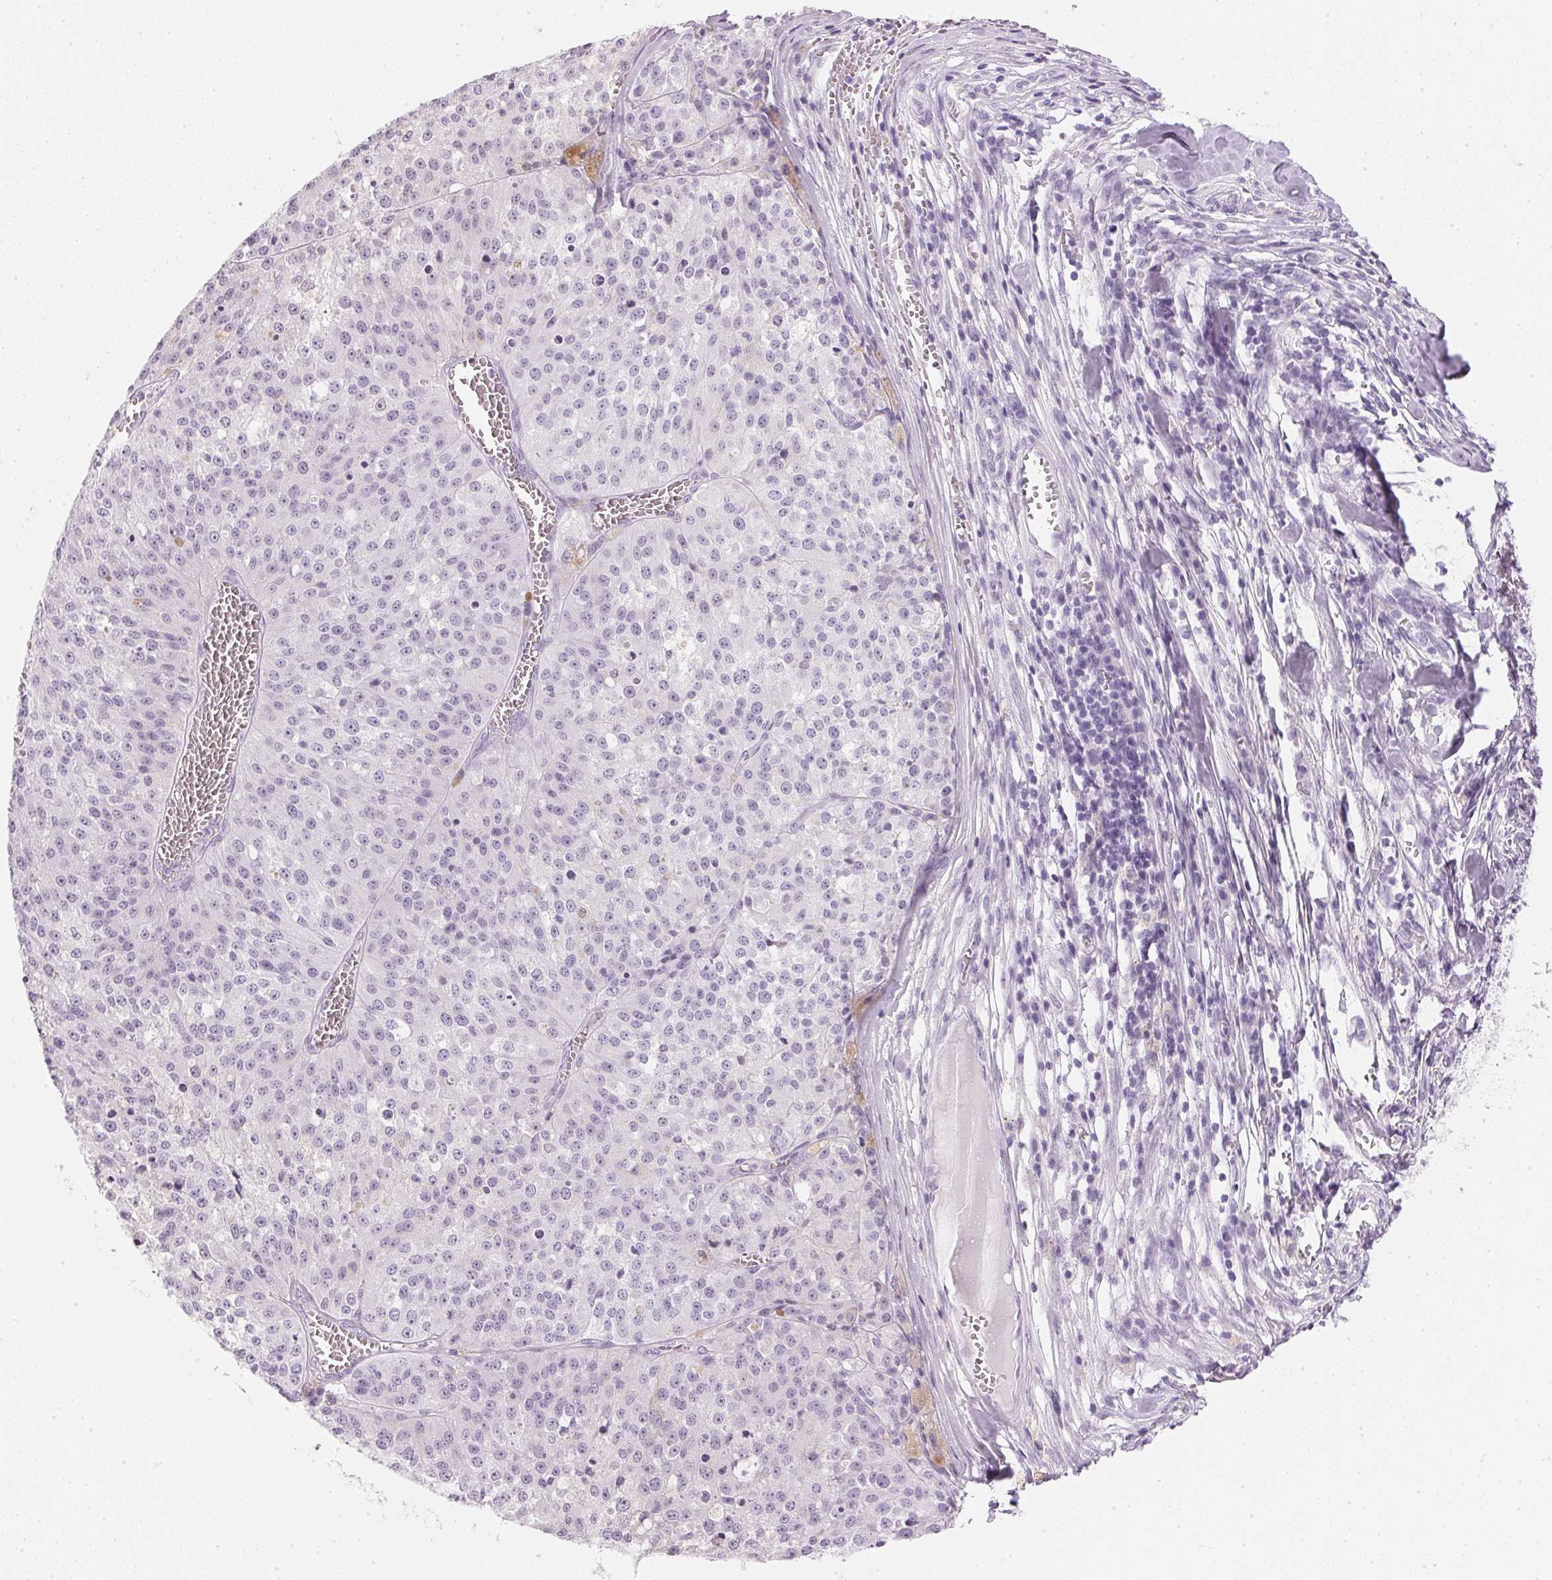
{"staining": {"intensity": "negative", "quantity": "none", "location": "none"}, "tissue": "melanoma", "cell_type": "Tumor cells", "image_type": "cancer", "snomed": [{"axis": "morphology", "description": "Malignant melanoma, Metastatic site"}, {"axis": "topography", "description": "Lymph node"}], "caption": "A micrograph of human melanoma is negative for staining in tumor cells.", "gene": "IGFBP1", "patient": {"sex": "female", "age": 64}}